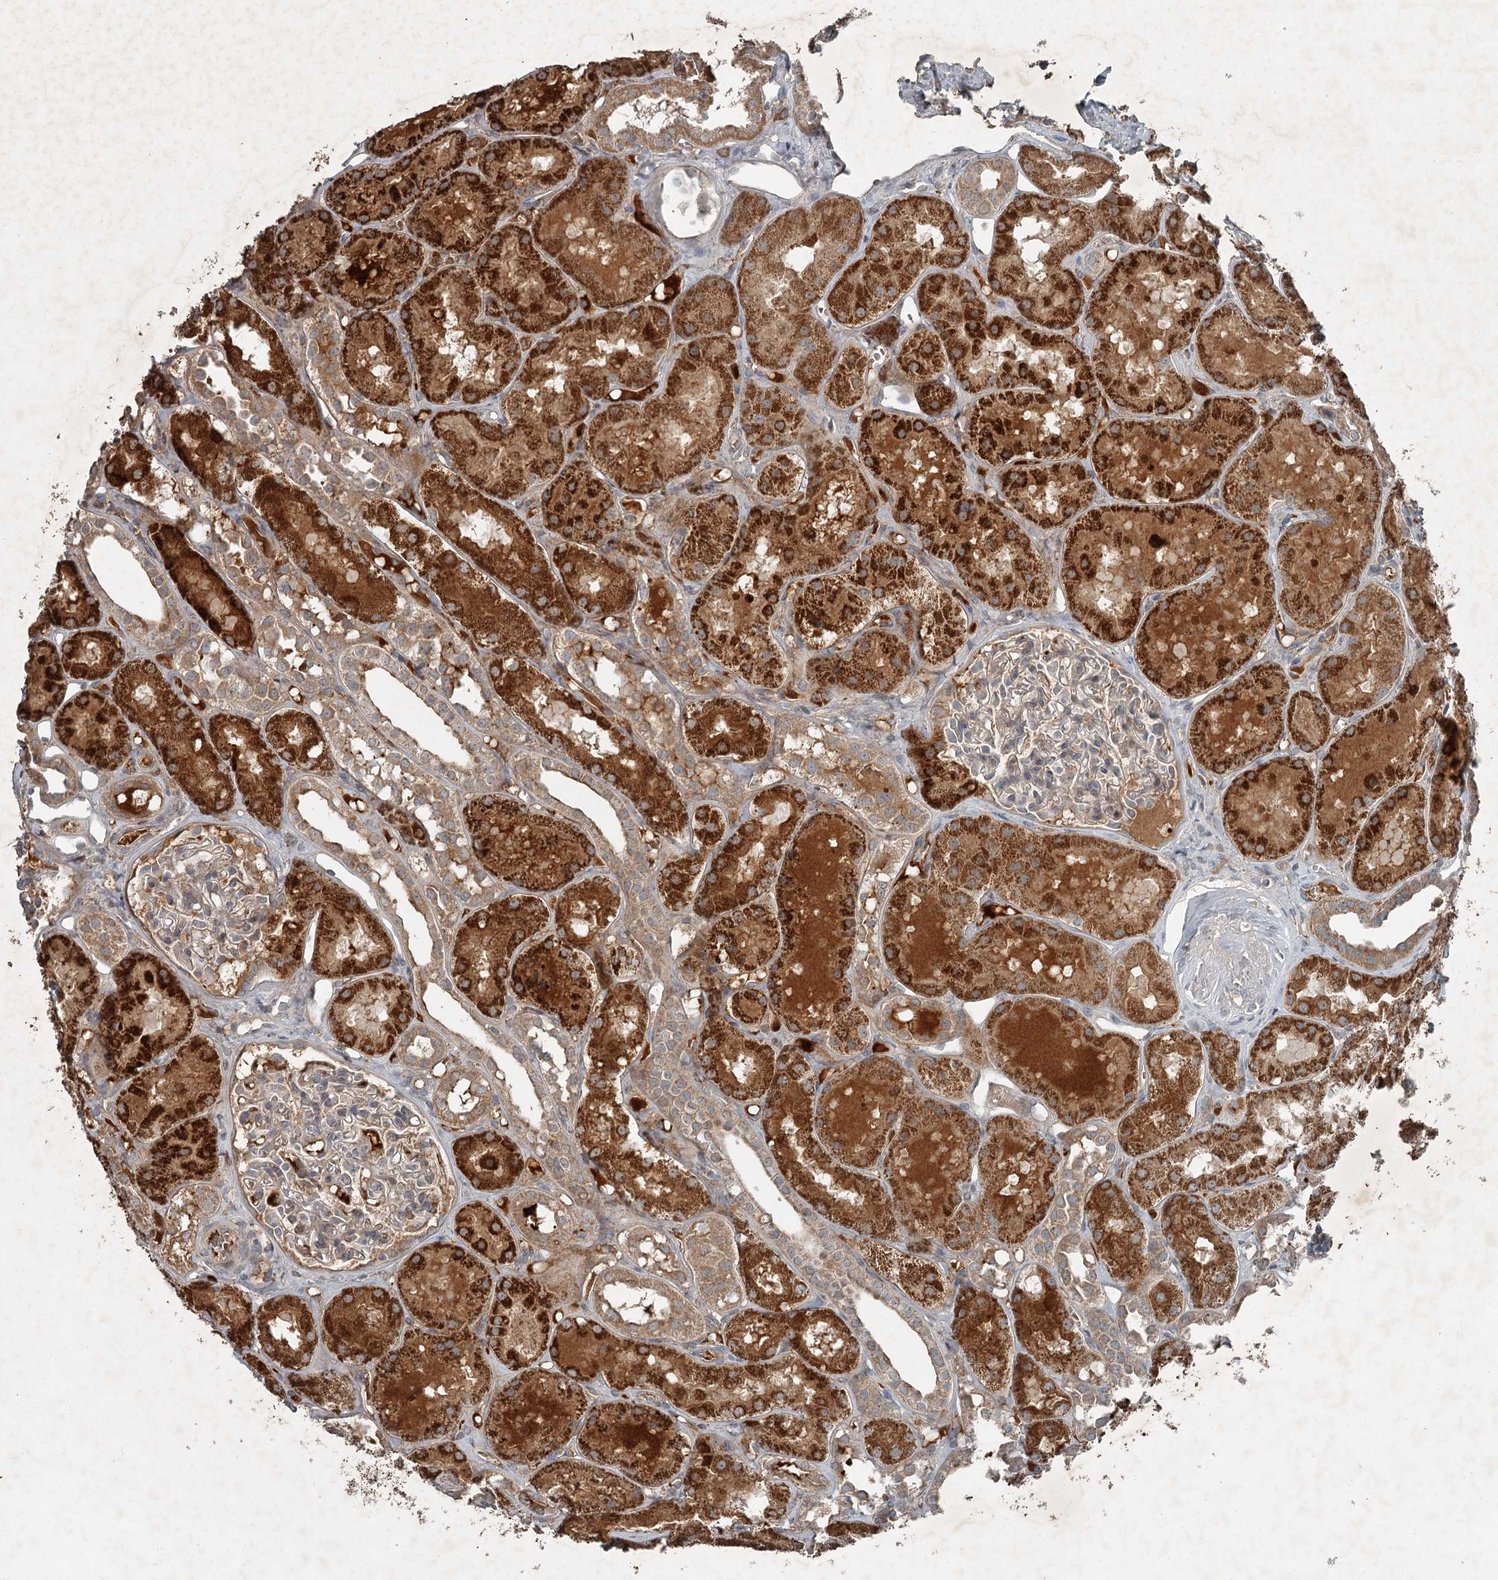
{"staining": {"intensity": "weak", "quantity": "25%-75%", "location": "cytoplasmic/membranous"}, "tissue": "kidney", "cell_type": "Cells in glomeruli", "image_type": "normal", "snomed": [{"axis": "morphology", "description": "Normal tissue, NOS"}, {"axis": "topography", "description": "Kidney"}], "caption": "Brown immunohistochemical staining in benign human kidney reveals weak cytoplasmic/membranous expression in about 25%-75% of cells in glomeruli. (Brightfield microscopy of DAB IHC at high magnification).", "gene": "SLC39A8", "patient": {"sex": "male", "age": 16}}